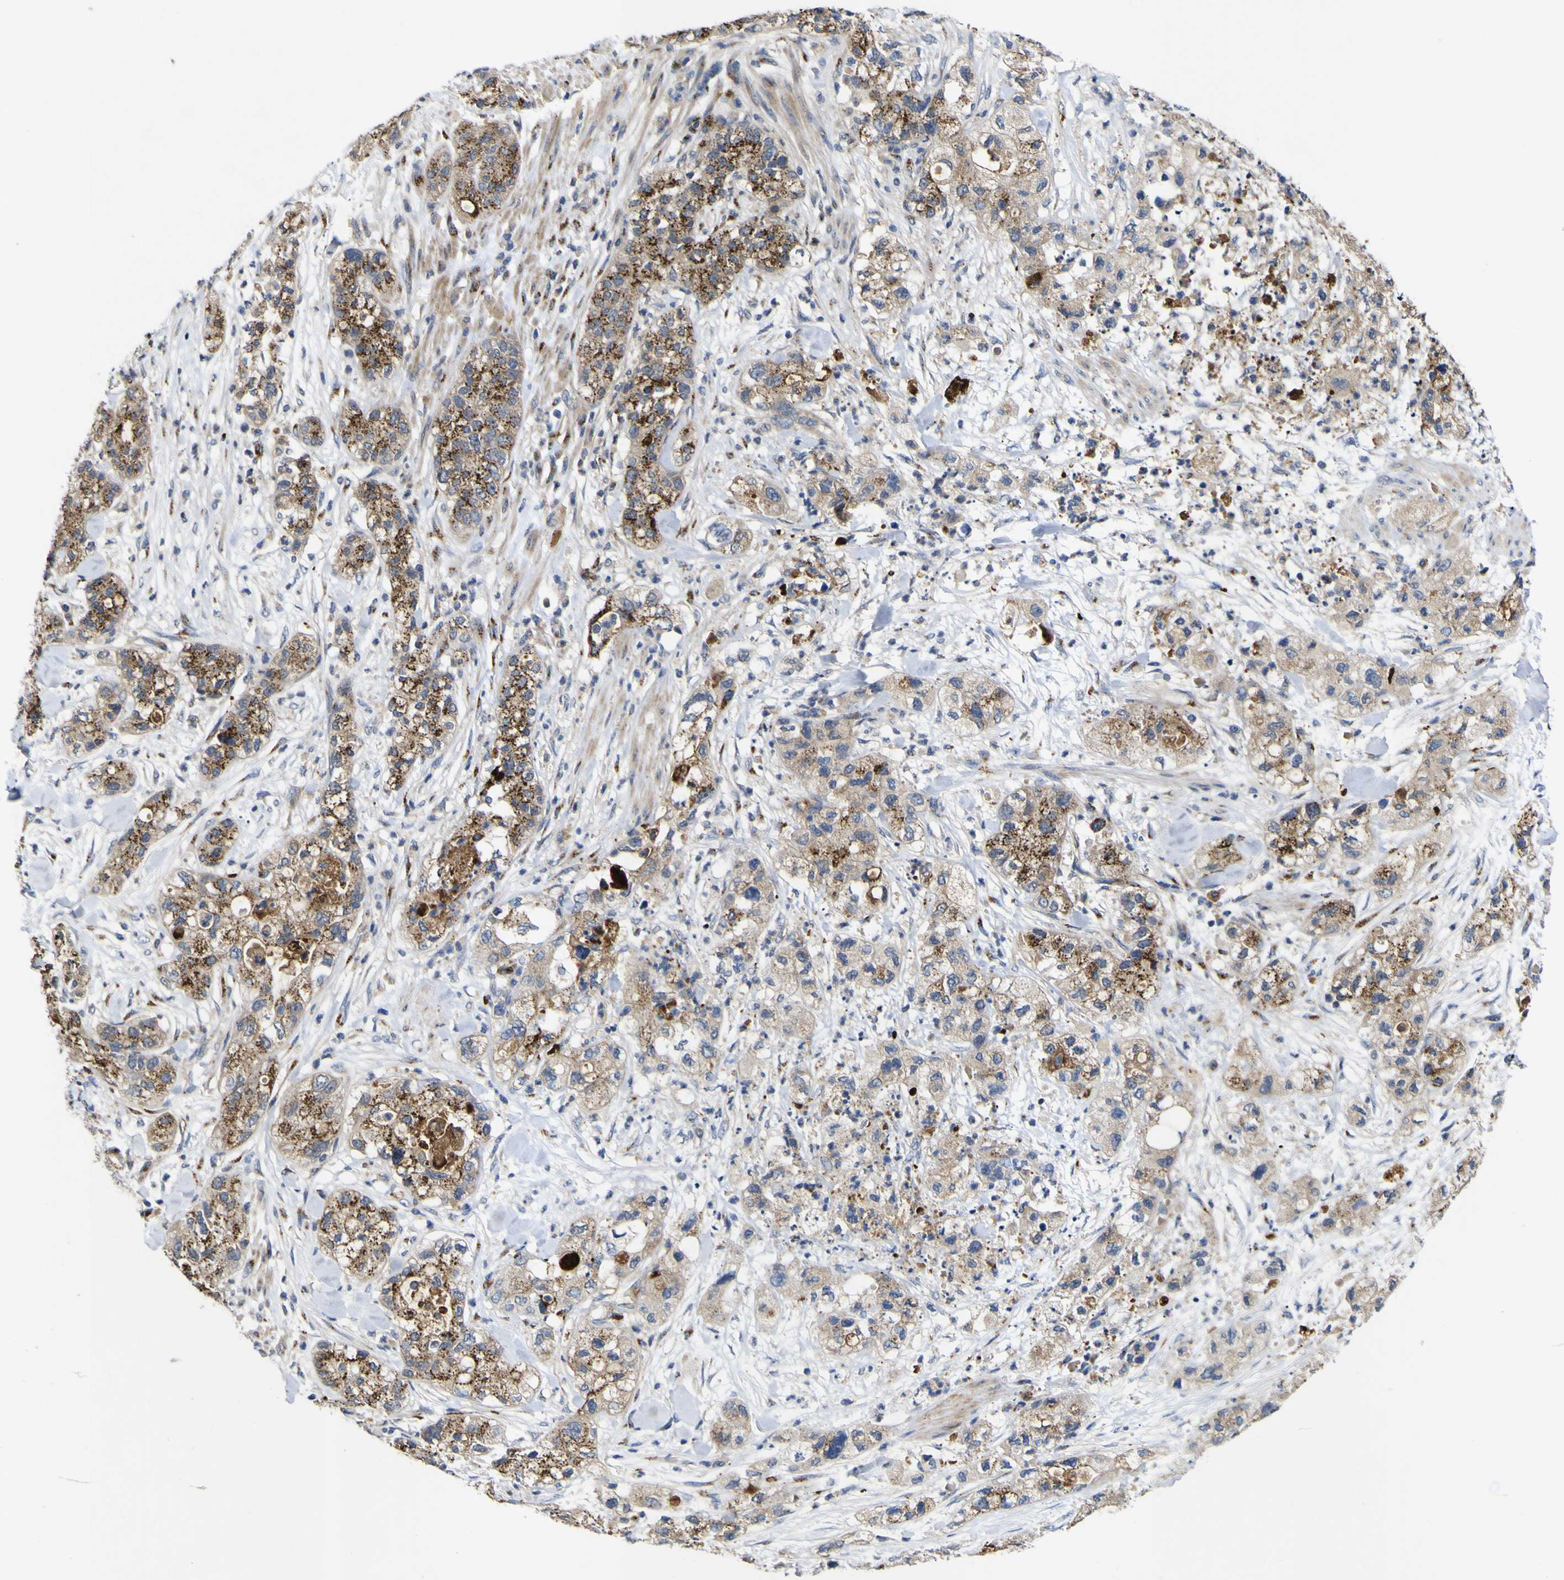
{"staining": {"intensity": "strong", "quantity": ">75%", "location": "cytoplasmic/membranous"}, "tissue": "pancreatic cancer", "cell_type": "Tumor cells", "image_type": "cancer", "snomed": [{"axis": "morphology", "description": "Adenocarcinoma, NOS"}, {"axis": "topography", "description": "Pancreas"}], "caption": "Human pancreatic adenocarcinoma stained for a protein (brown) shows strong cytoplasmic/membranous positive positivity in about >75% of tumor cells.", "gene": "COA1", "patient": {"sex": "female", "age": 78}}